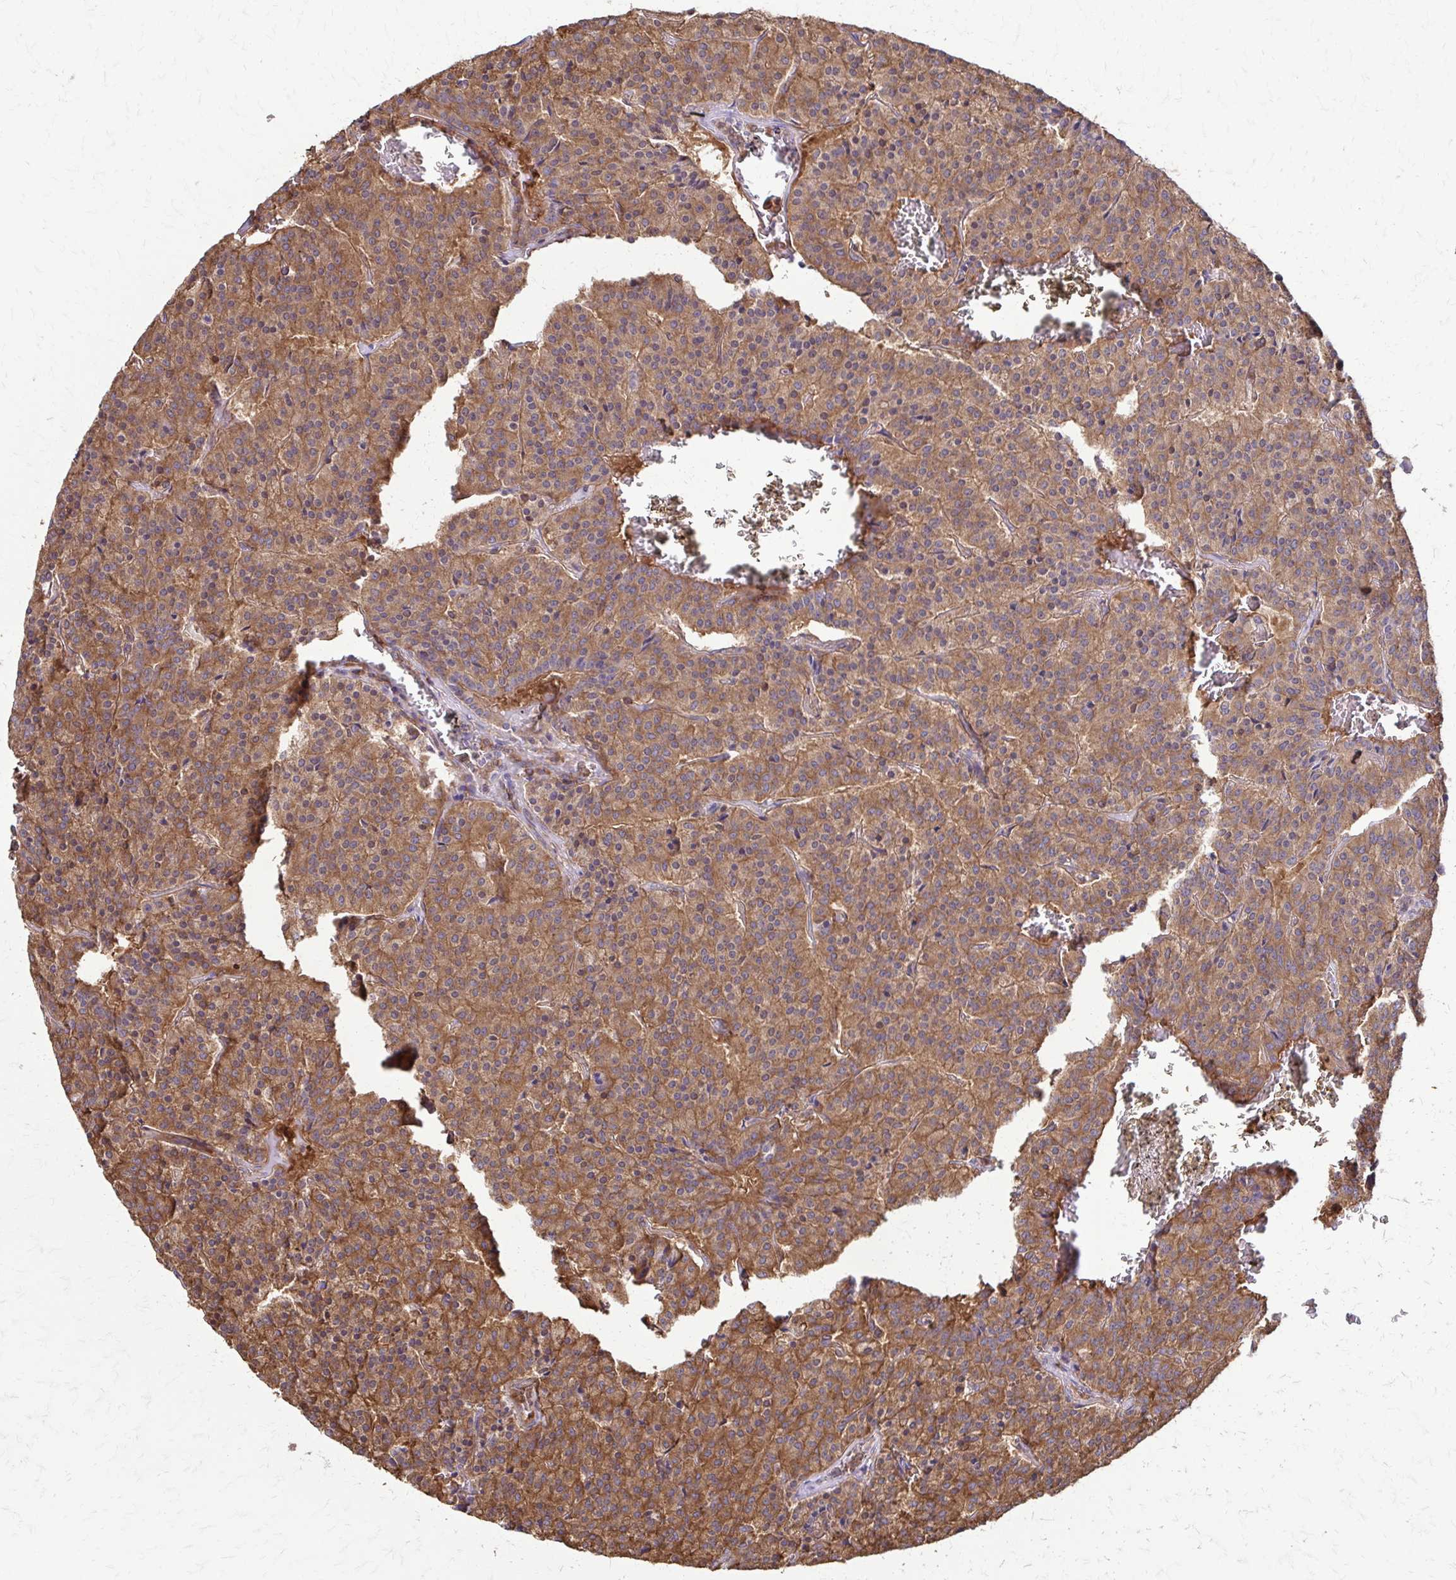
{"staining": {"intensity": "moderate", "quantity": ">75%", "location": "cytoplasmic/membranous"}, "tissue": "carcinoid", "cell_type": "Tumor cells", "image_type": "cancer", "snomed": [{"axis": "morphology", "description": "Carcinoid, malignant, NOS"}, {"axis": "topography", "description": "Lung"}], "caption": "About >75% of tumor cells in carcinoid (malignant) exhibit moderate cytoplasmic/membranous protein expression as visualized by brown immunohistochemical staining.", "gene": "EEF2", "patient": {"sex": "male", "age": 70}}